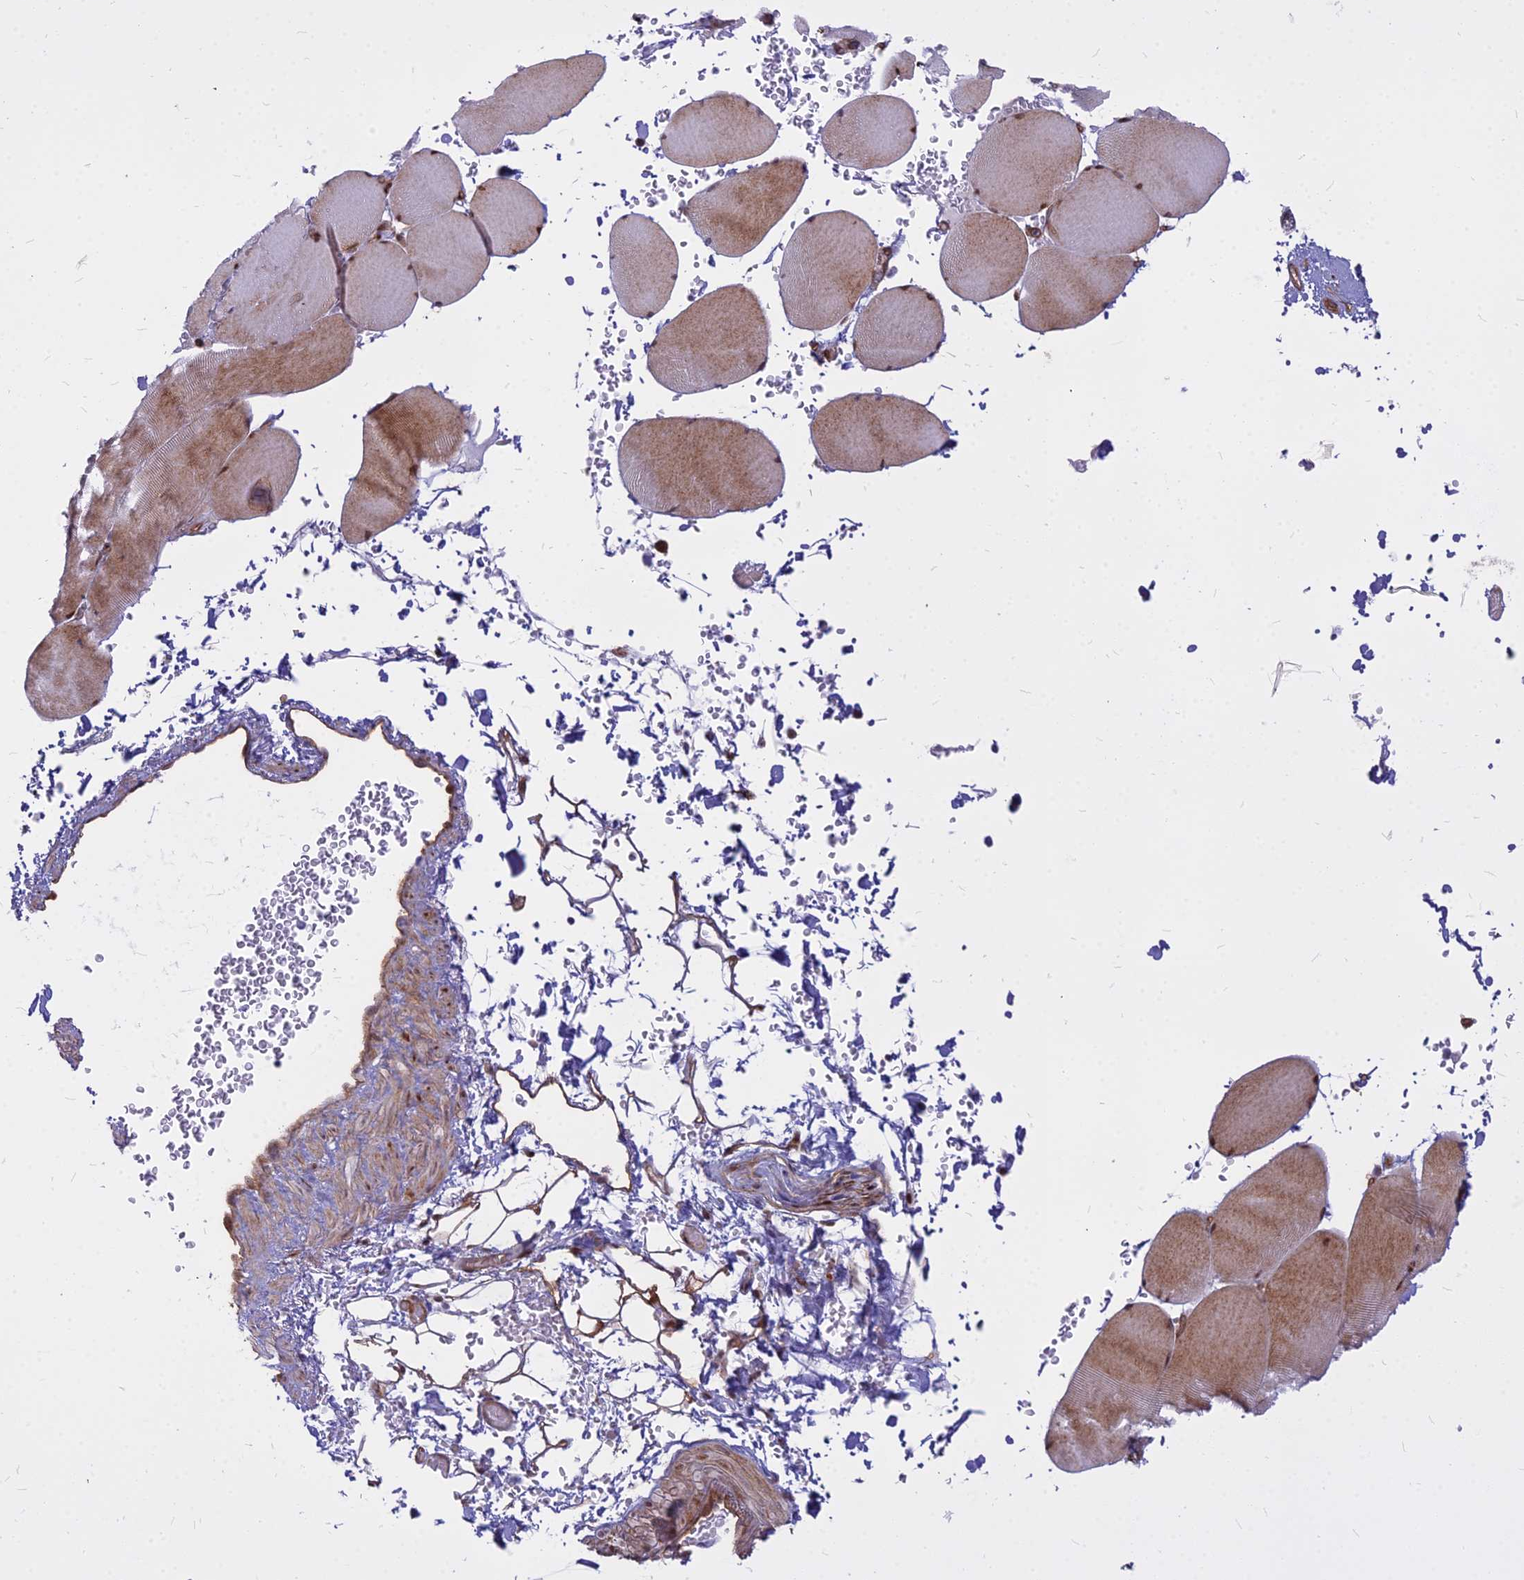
{"staining": {"intensity": "moderate", "quantity": ">75%", "location": "cytoplasmic/membranous,nuclear"}, "tissue": "skeletal muscle", "cell_type": "Myocytes", "image_type": "normal", "snomed": [{"axis": "morphology", "description": "Normal tissue, NOS"}, {"axis": "topography", "description": "Skeletal muscle"}, {"axis": "topography", "description": "Head-Neck"}], "caption": "IHC image of normal skeletal muscle stained for a protein (brown), which shows medium levels of moderate cytoplasmic/membranous,nuclear expression in approximately >75% of myocytes.", "gene": "ALG10B", "patient": {"sex": "male", "age": 66}}